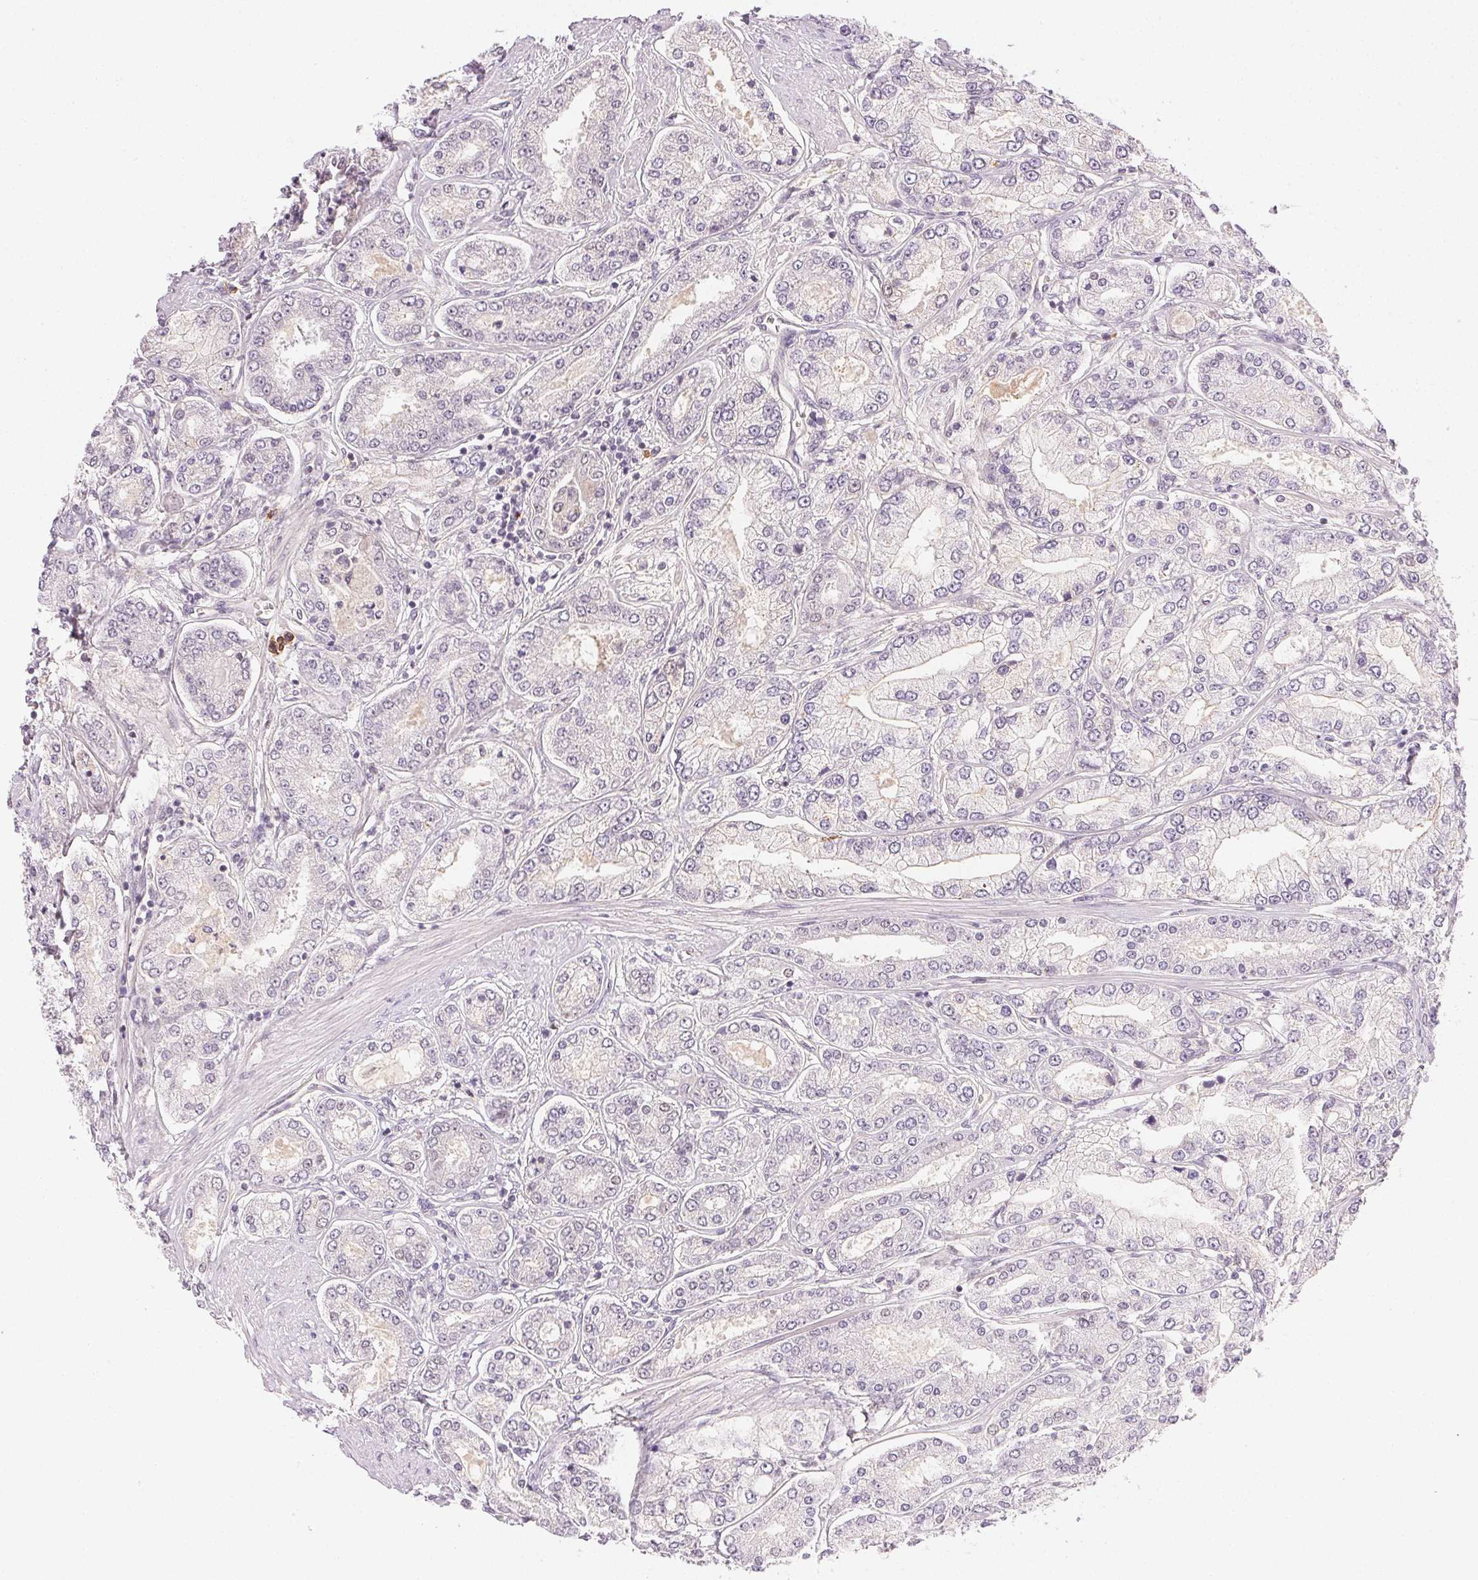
{"staining": {"intensity": "negative", "quantity": "none", "location": "none"}, "tissue": "prostate cancer", "cell_type": "Tumor cells", "image_type": "cancer", "snomed": [{"axis": "morphology", "description": "Adenocarcinoma, High grade"}, {"axis": "topography", "description": "Prostate"}], "caption": "An IHC histopathology image of prostate high-grade adenocarcinoma is shown. There is no staining in tumor cells of prostate high-grade adenocarcinoma.", "gene": "FNDC4", "patient": {"sex": "male", "age": 66}}